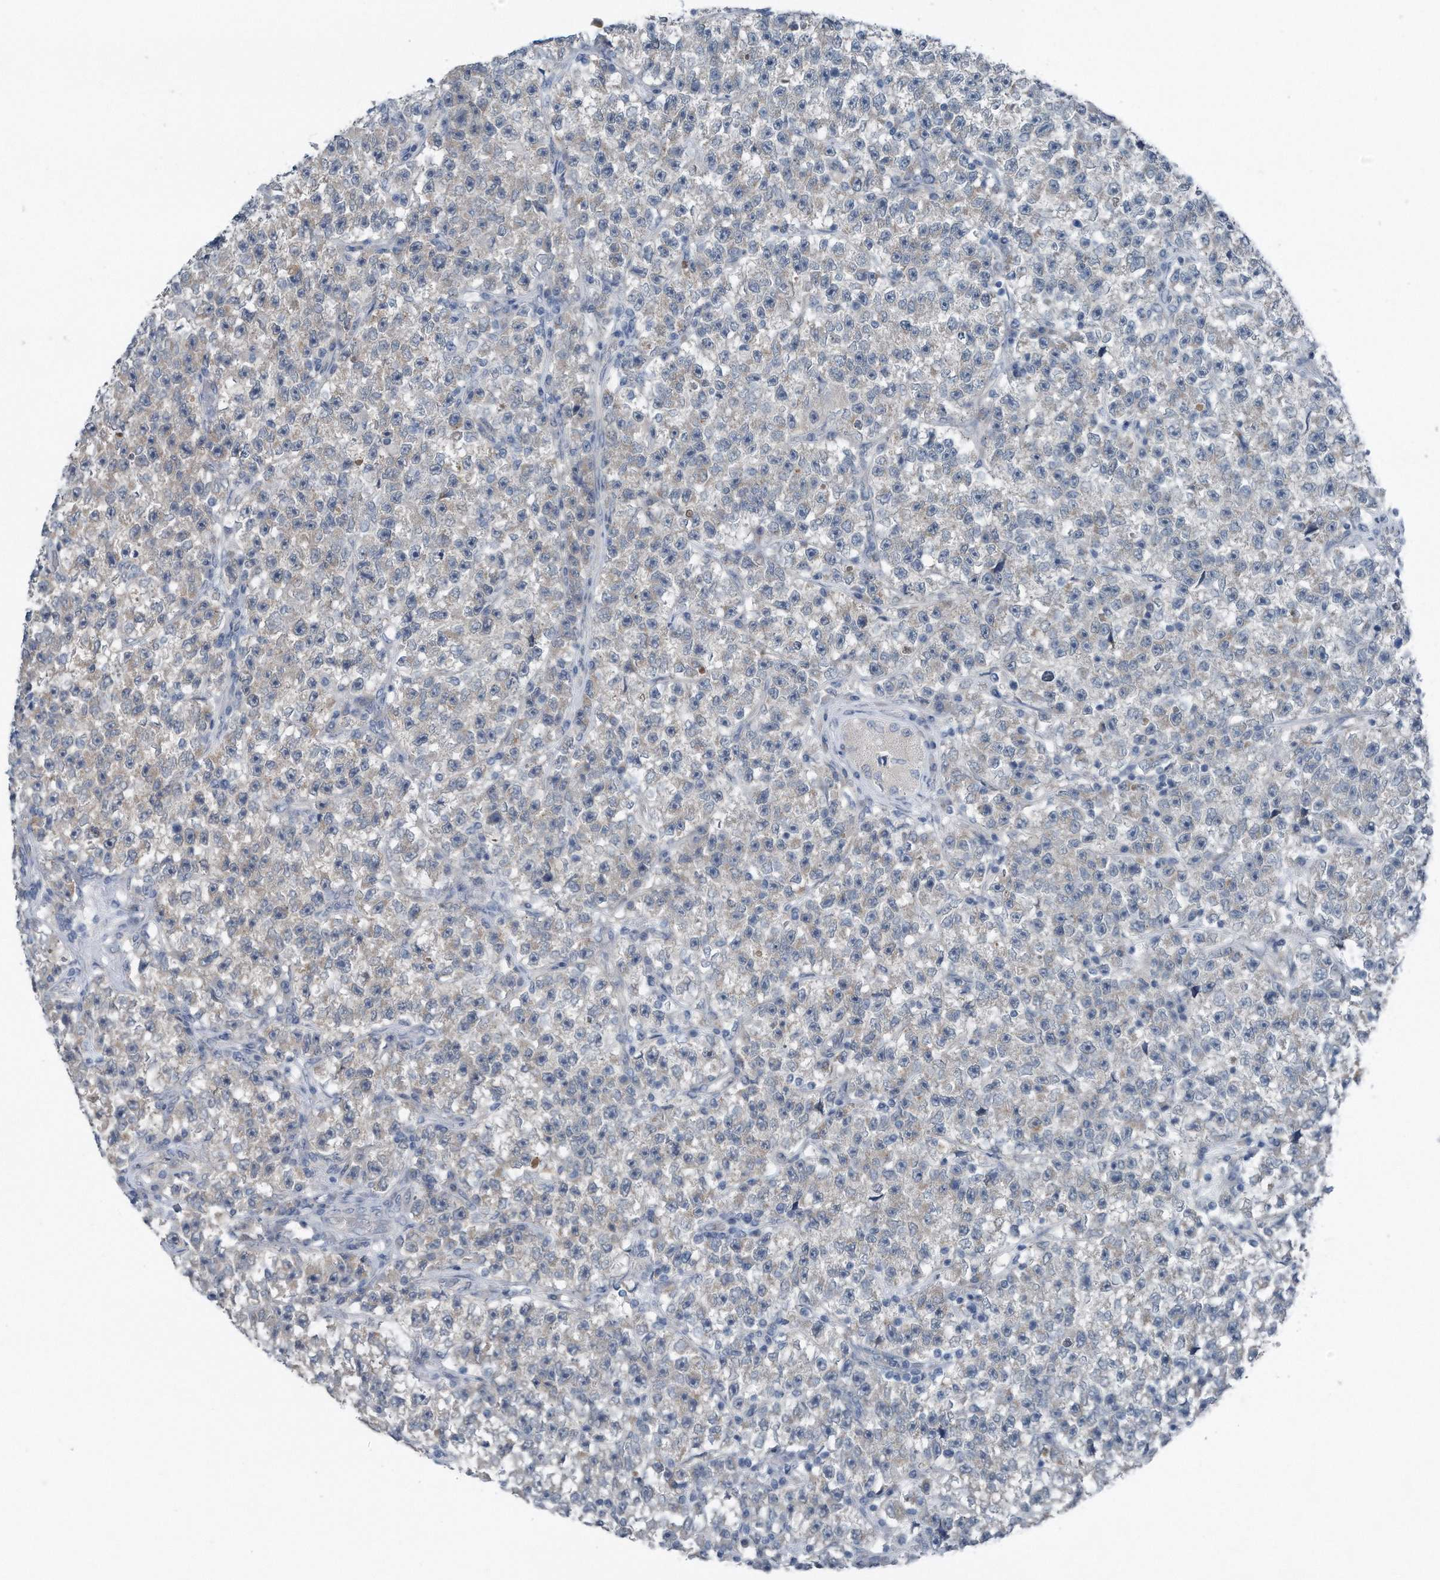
{"staining": {"intensity": "negative", "quantity": "none", "location": "none"}, "tissue": "testis cancer", "cell_type": "Tumor cells", "image_type": "cancer", "snomed": [{"axis": "morphology", "description": "Seminoma, NOS"}, {"axis": "topography", "description": "Testis"}], "caption": "The image demonstrates no staining of tumor cells in testis cancer.", "gene": "YRDC", "patient": {"sex": "male", "age": 22}}